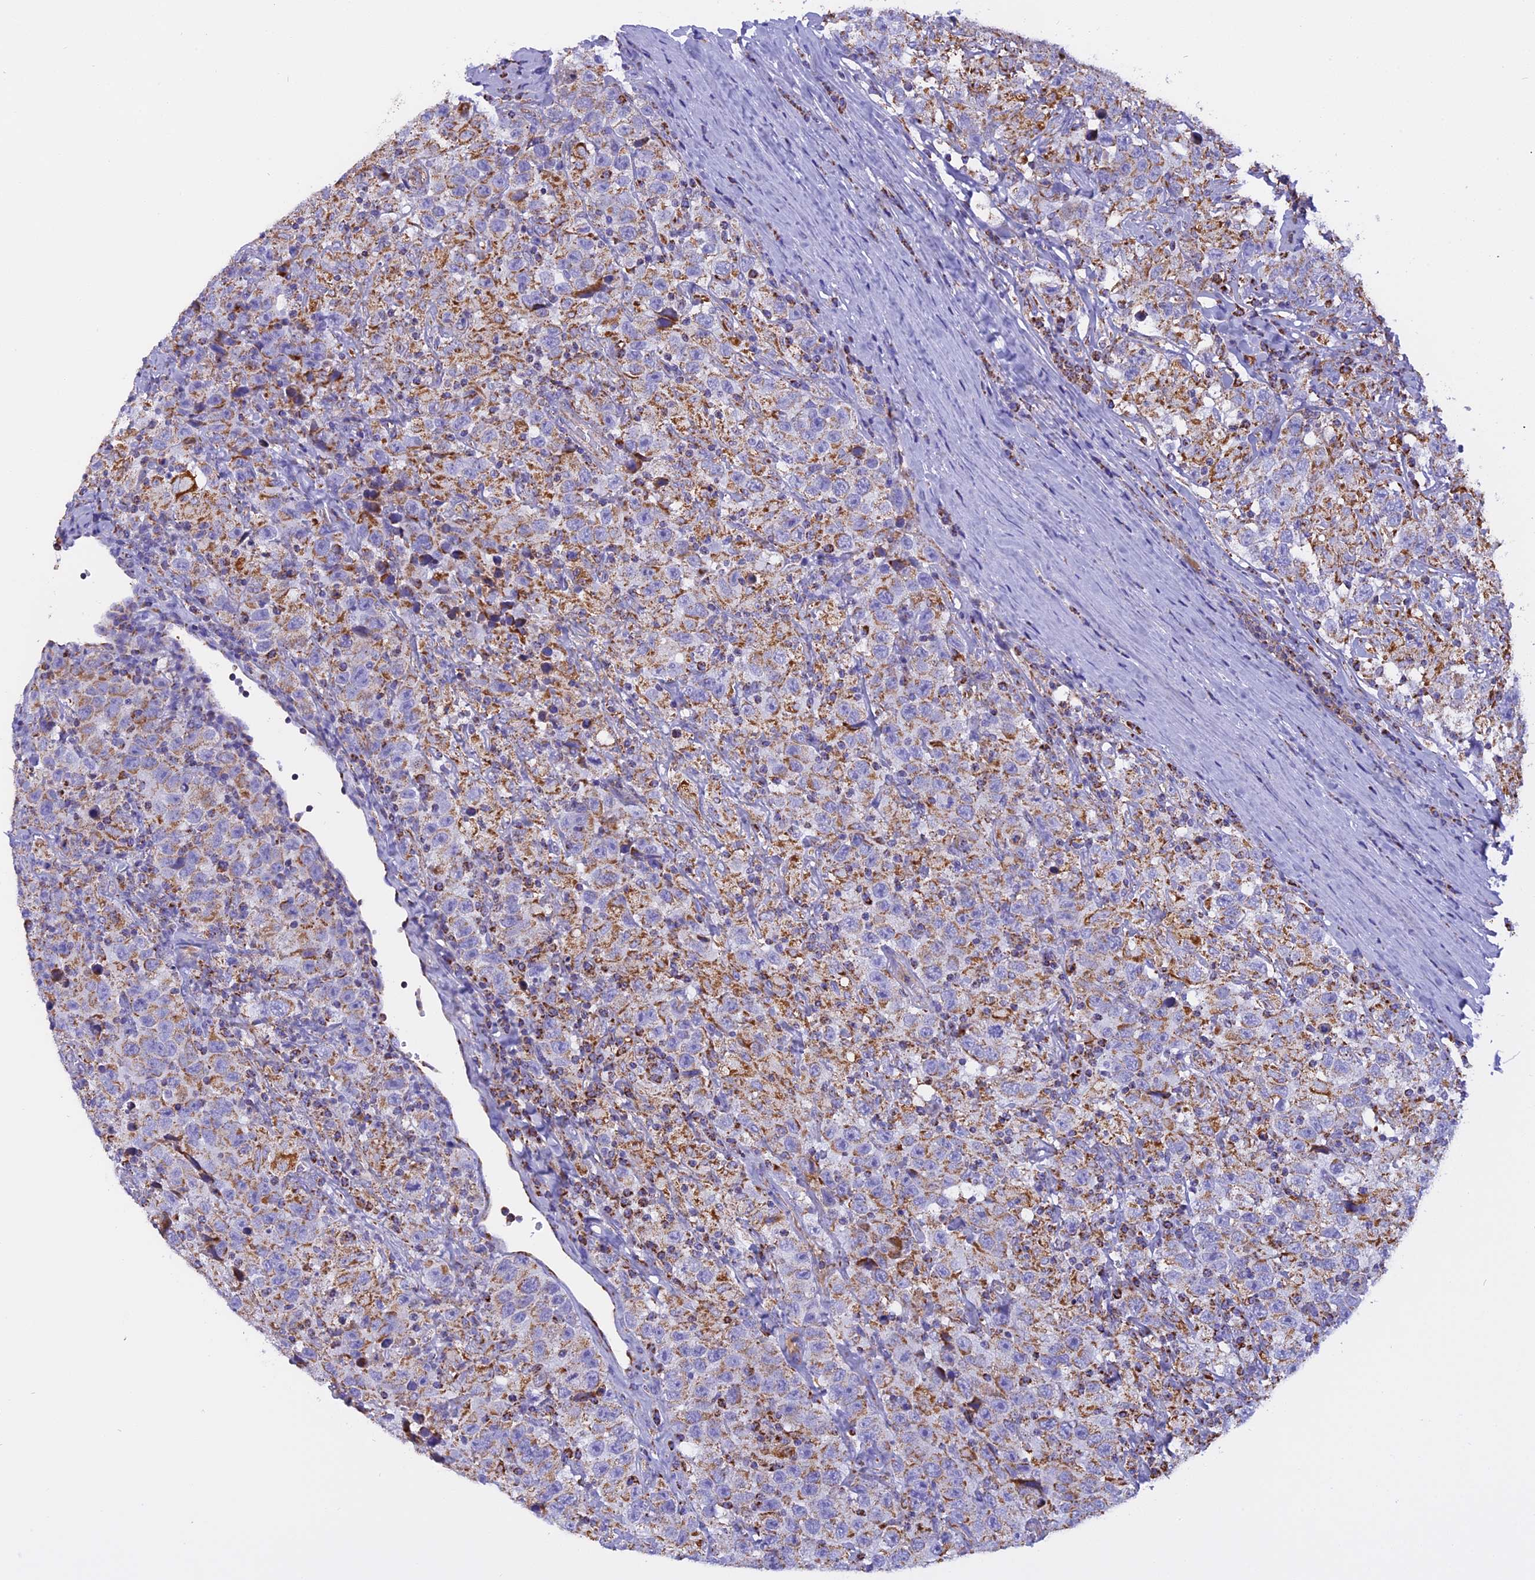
{"staining": {"intensity": "weak", "quantity": ">75%", "location": "cytoplasmic/membranous"}, "tissue": "testis cancer", "cell_type": "Tumor cells", "image_type": "cancer", "snomed": [{"axis": "morphology", "description": "Seminoma, NOS"}, {"axis": "topography", "description": "Testis"}], "caption": "There is low levels of weak cytoplasmic/membranous staining in tumor cells of seminoma (testis), as demonstrated by immunohistochemical staining (brown color).", "gene": "KCNG1", "patient": {"sex": "male", "age": 41}}